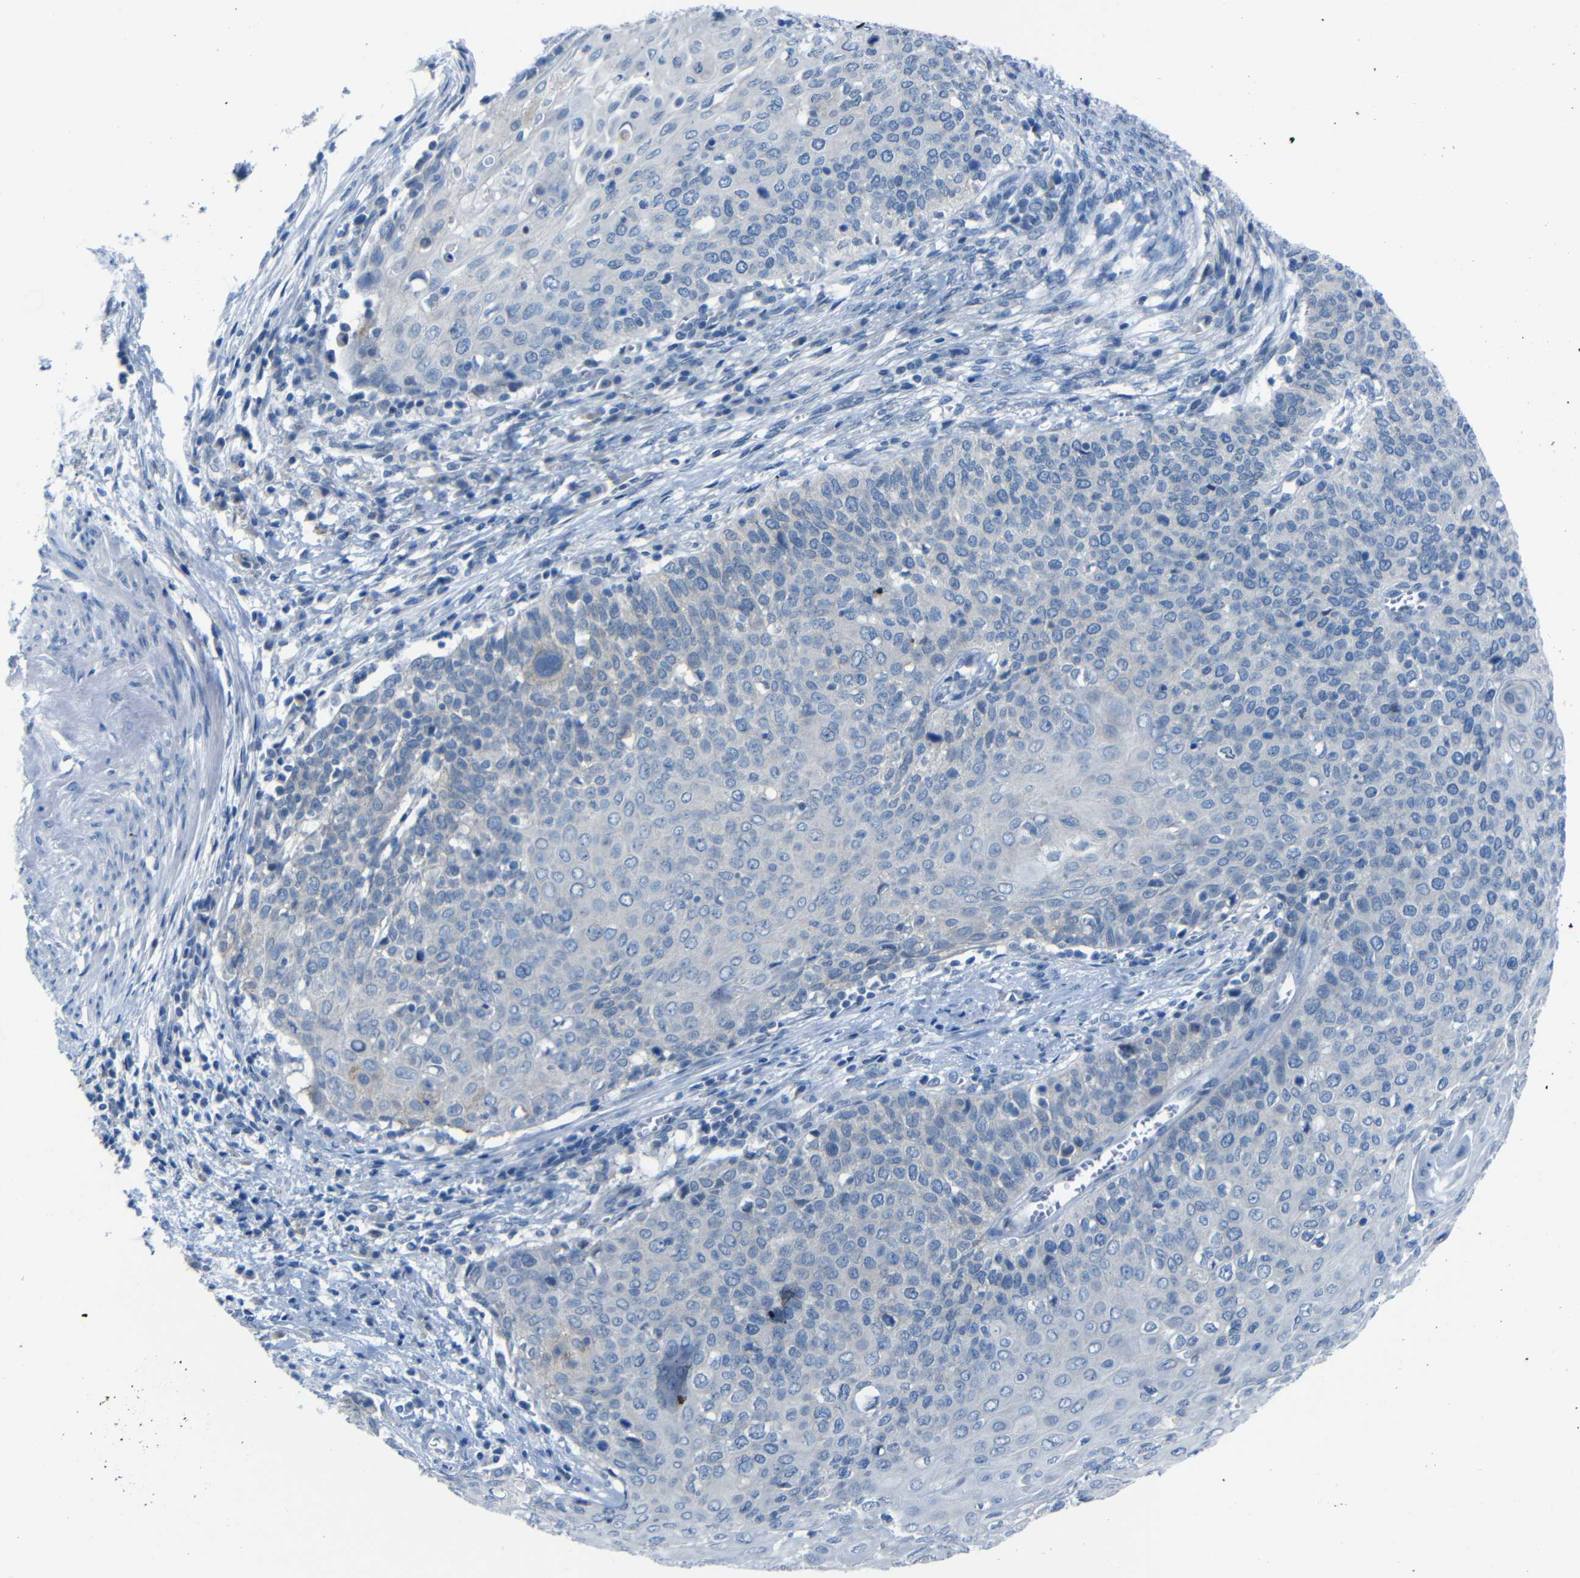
{"staining": {"intensity": "weak", "quantity": "<25%", "location": "cytoplasmic/membranous"}, "tissue": "cervical cancer", "cell_type": "Tumor cells", "image_type": "cancer", "snomed": [{"axis": "morphology", "description": "Squamous cell carcinoma, NOS"}, {"axis": "topography", "description": "Cervix"}], "caption": "Immunohistochemistry of squamous cell carcinoma (cervical) displays no expression in tumor cells. (DAB (3,3'-diaminobenzidine) IHC visualized using brightfield microscopy, high magnification).", "gene": "ANK3", "patient": {"sex": "female", "age": 39}}